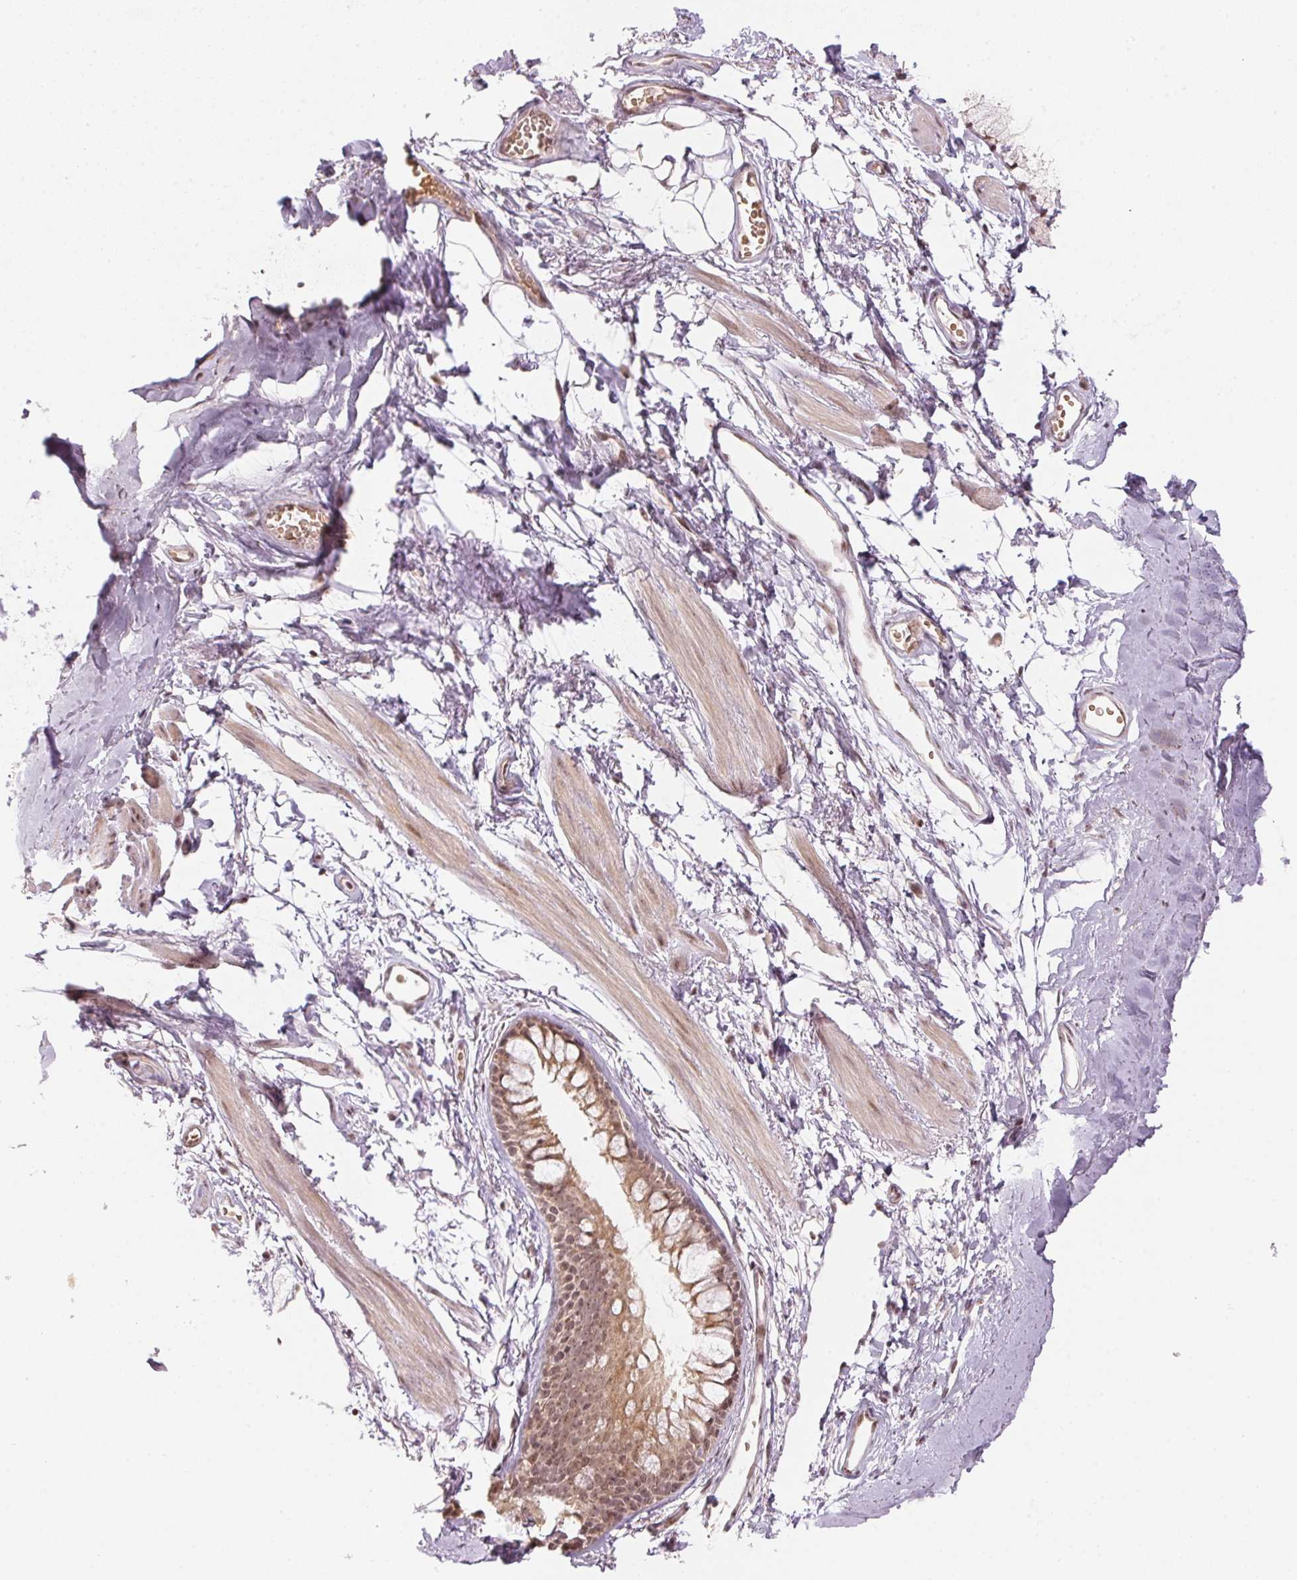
{"staining": {"intensity": "negative", "quantity": "none", "location": "none"}, "tissue": "adipose tissue", "cell_type": "Adipocytes", "image_type": "normal", "snomed": [{"axis": "morphology", "description": "Normal tissue, NOS"}, {"axis": "topography", "description": "Cartilage tissue"}, {"axis": "topography", "description": "Bronchus"}], "caption": "The micrograph displays no staining of adipocytes in normal adipose tissue.", "gene": "KAT6A", "patient": {"sex": "female", "age": 79}}